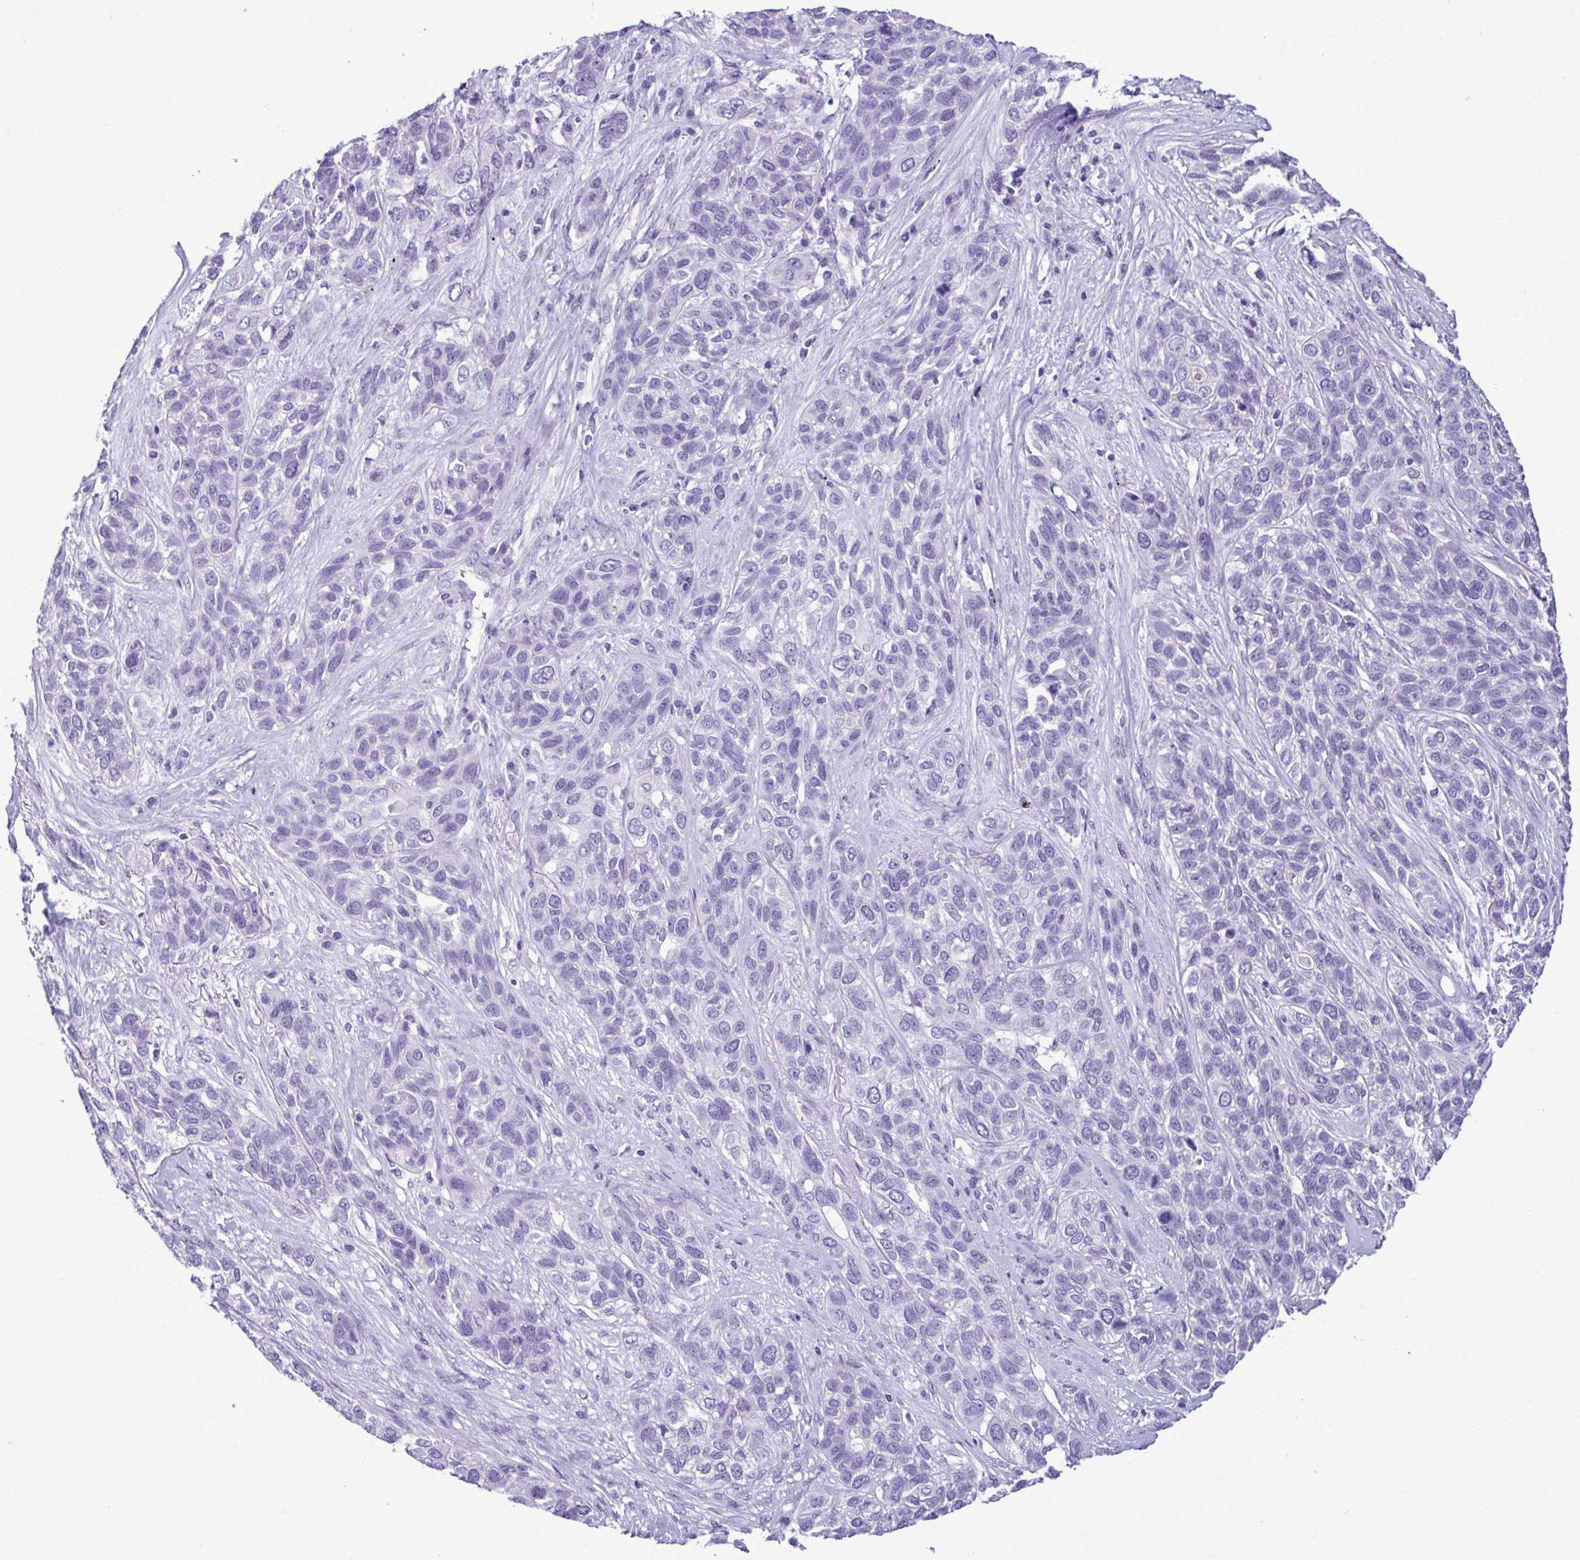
{"staining": {"intensity": "negative", "quantity": "none", "location": "none"}, "tissue": "lung cancer", "cell_type": "Tumor cells", "image_type": "cancer", "snomed": [{"axis": "morphology", "description": "Squamous cell carcinoma, NOS"}, {"axis": "topography", "description": "Lung"}], "caption": "Image shows no protein expression in tumor cells of lung cancer (squamous cell carcinoma) tissue.", "gene": "CBY2", "patient": {"sex": "female", "age": 70}}